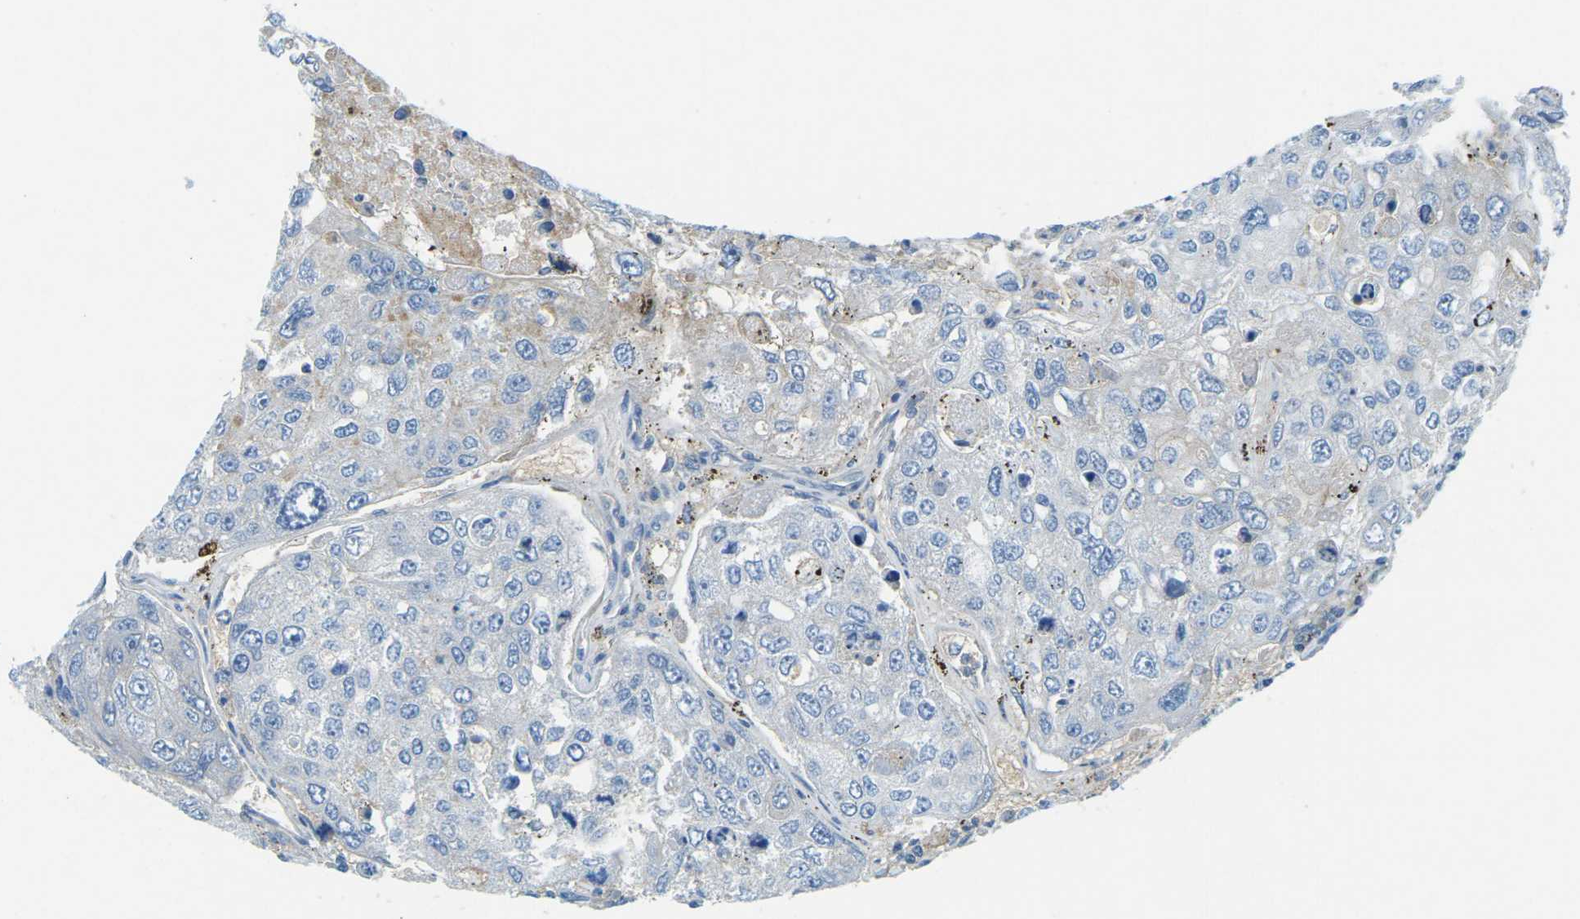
{"staining": {"intensity": "negative", "quantity": "none", "location": "none"}, "tissue": "urothelial cancer", "cell_type": "Tumor cells", "image_type": "cancer", "snomed": [{"axis": "morphology", "description": "Urothelial carcinoma, High grade"}, {"axis": "topography", "description": "Lymph node"}, {"axis": "topography", "description": "Urinary bladder"}], "caption": "The IHC histopathology image has no significant expression in tumor cells of urothelial carcinoma (high-grade) tissue. Brightfield microscopy of immunohistochemistry (IHC) stained with DAB (3,3'-diaminobenzidine) (brown) and hematoxylin (blue), captured at high magnification.", "gene": "CD47", "patient": {"sex": "male", "age": 51}}